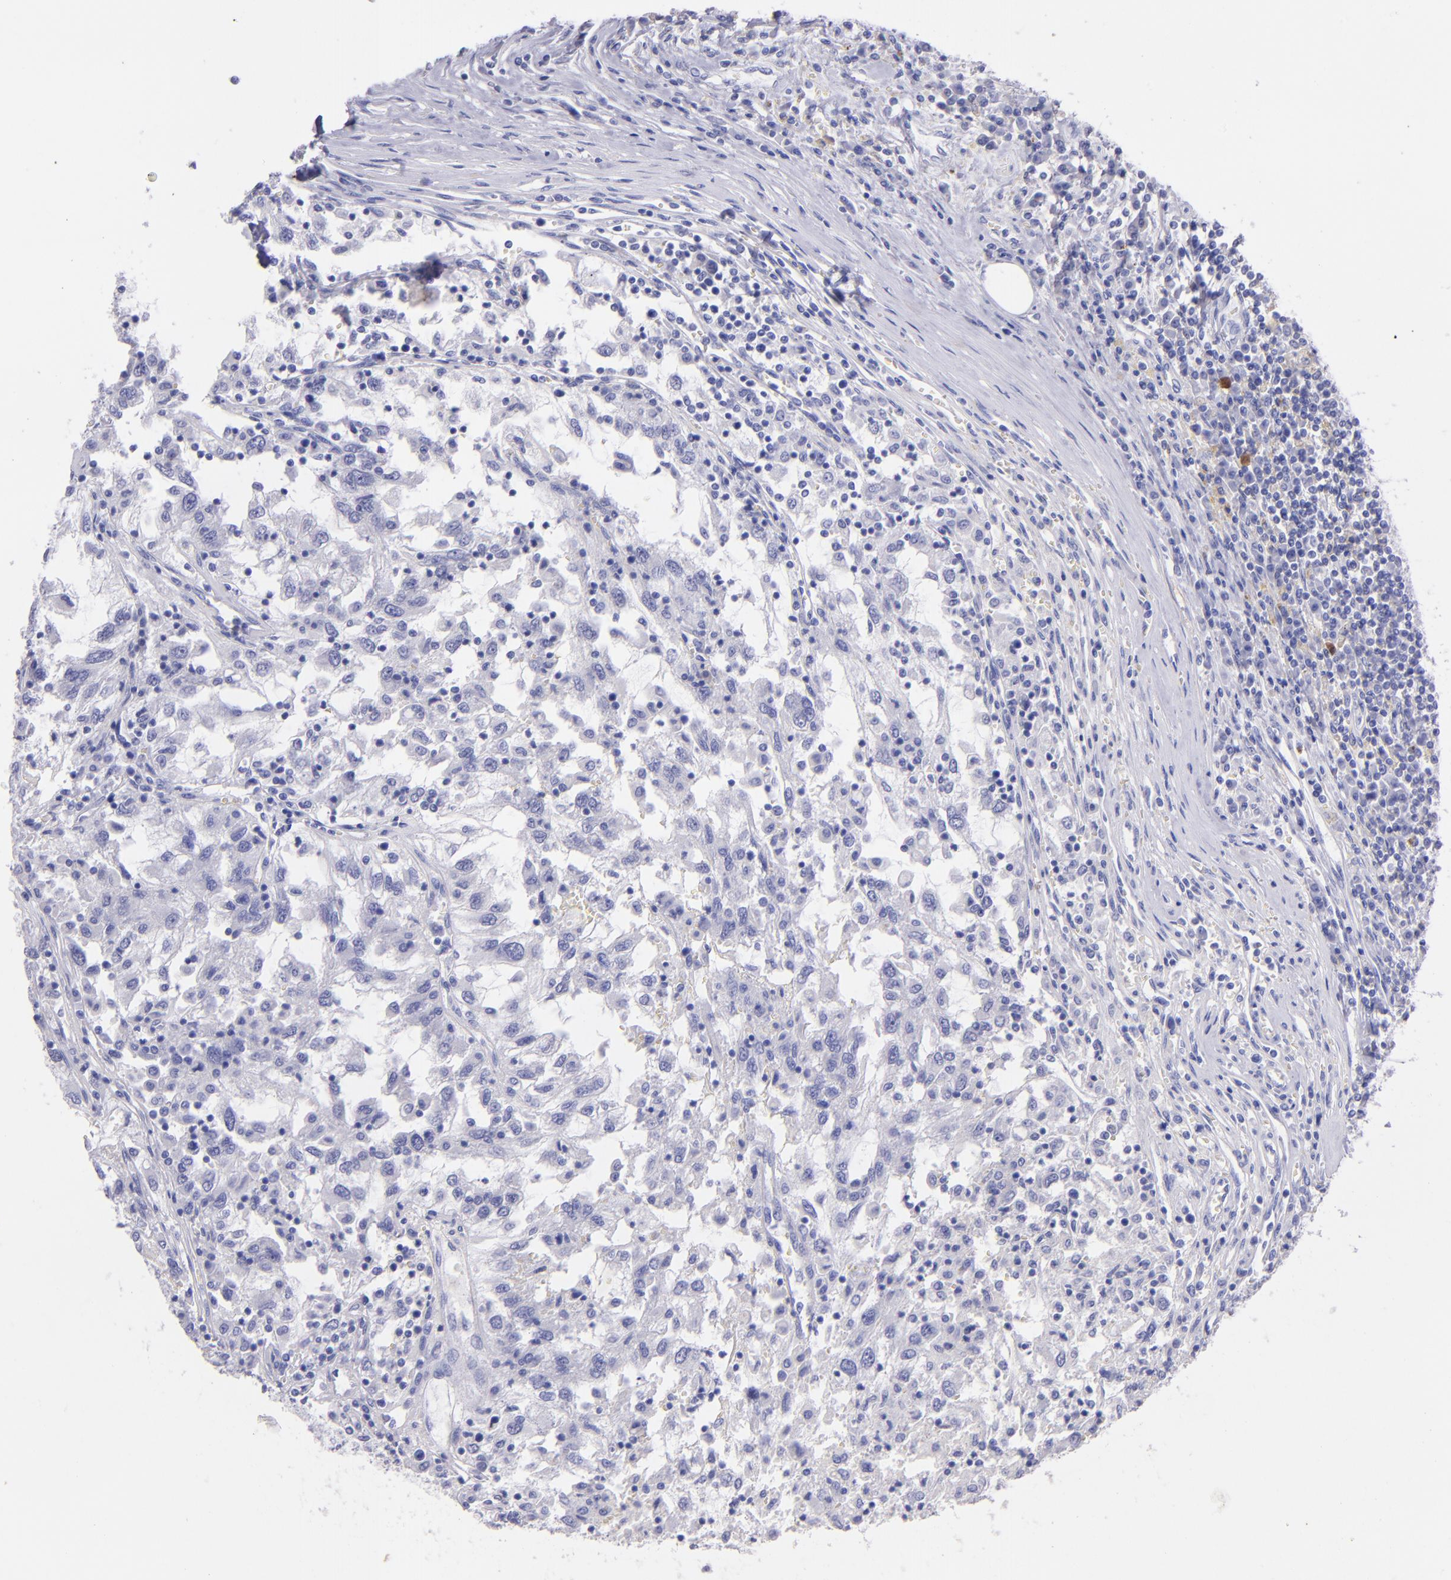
{"staining": {"intensity": "negative", "quantity": "none", "location": "none"}, "tissue": "renal cancer", "cell_type": "Tumor cells", "image_type": "cancer", "snomed": [{"axis": "morphology", "description": "Normal tissue, NOS"}, {"axis": "morphology", "description": "Adenocarcinoma, NOS"}, {"axis": "topography", "description": "Kidney"}], "caption": "This is an immunohistochemistry histopathology image of human renal adenocarcinoma. There is no positivity in tumor cells.", "gene": "UCHL1", "patient": {"sex": "male", "age": 71}}